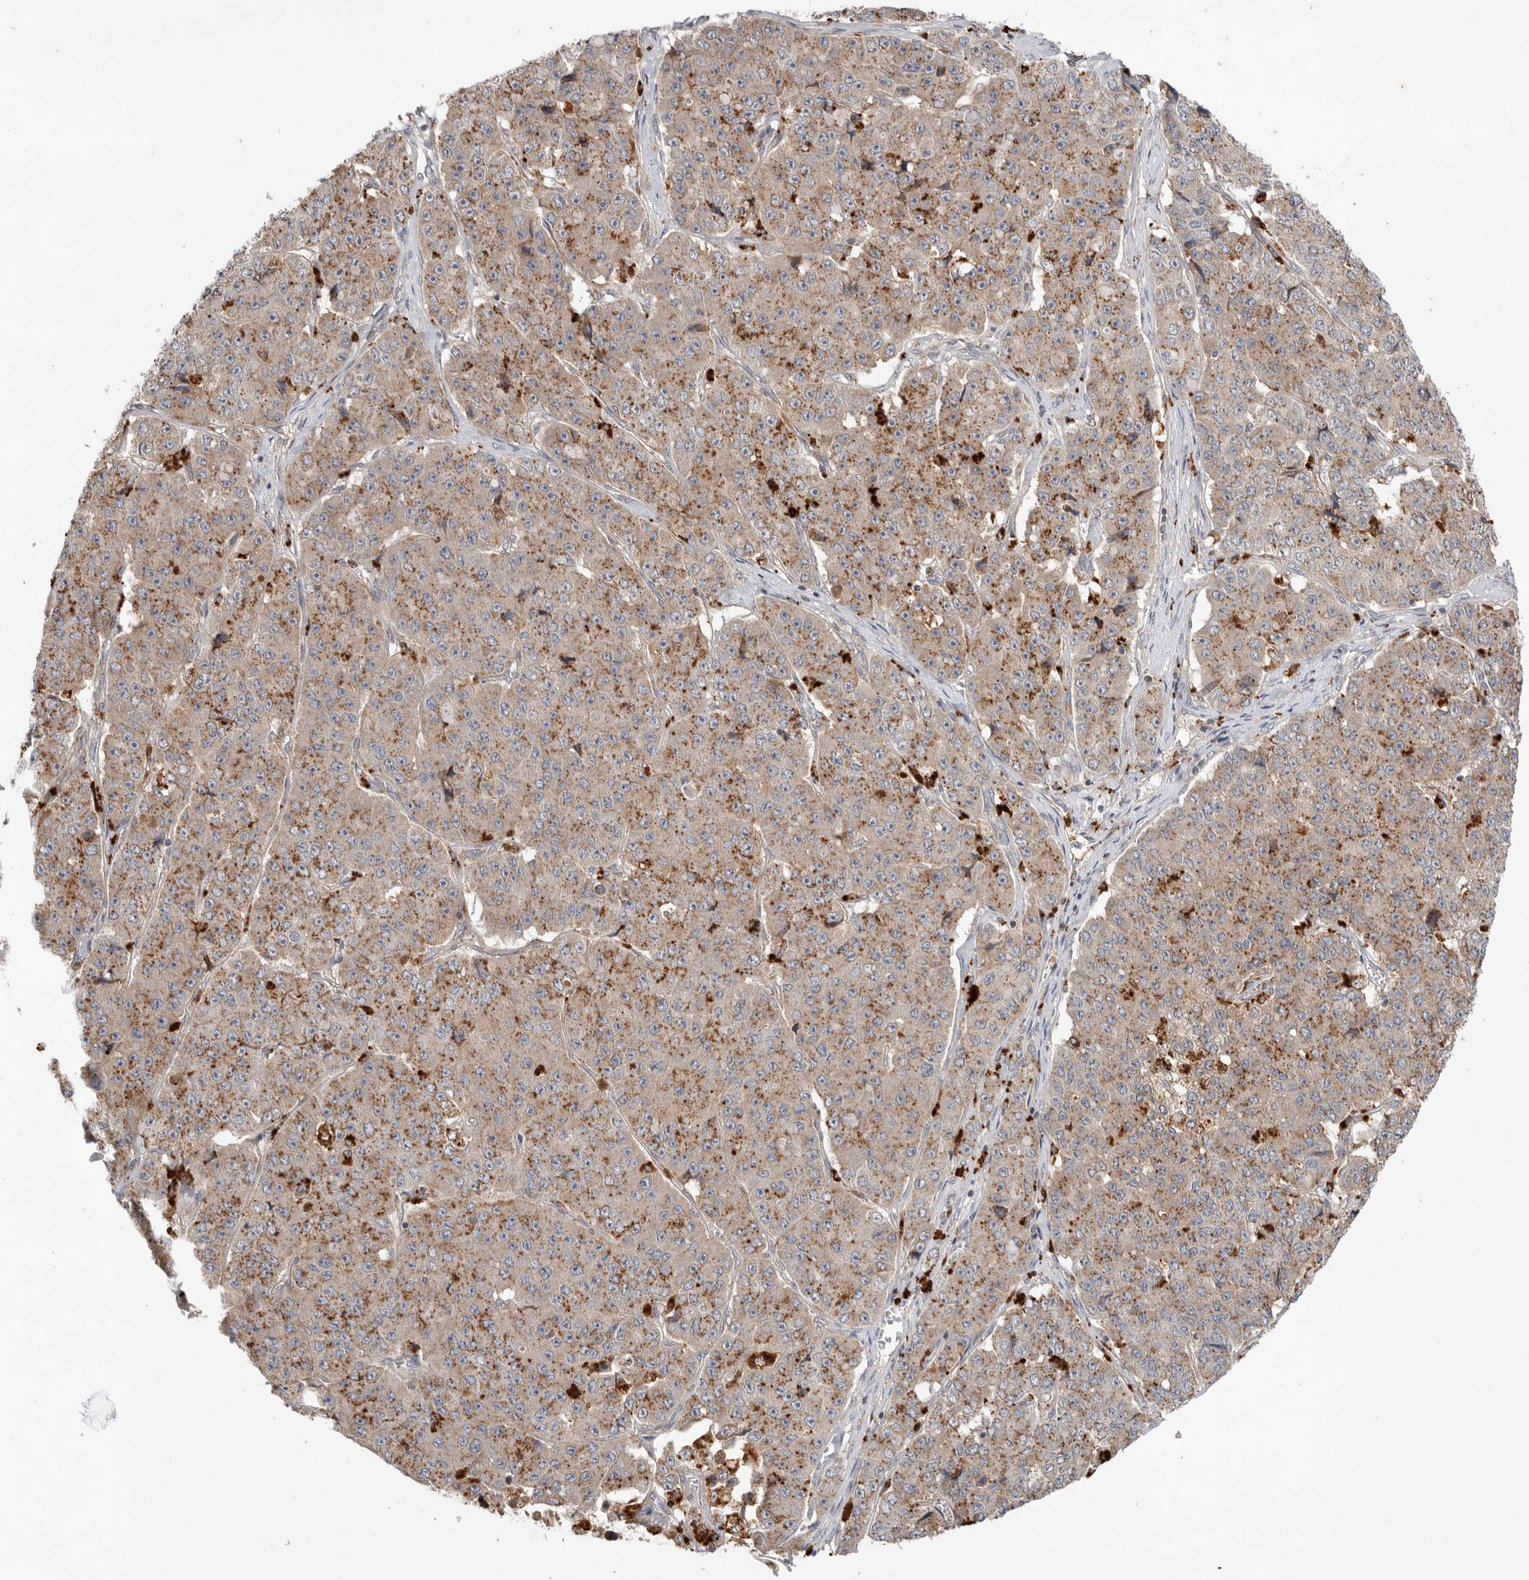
{"staining": {"intensity": "moderate", "quantity": ">75%", "location": "cytoplasmic/membranous"}, "tissue": "pancreatic cancer", "cell_type": "Tumor cells", "image_type": "cancer", "snomed": [{"axis": "morphology", "description": "Adenocarcinoma, NOS"}, {"axis": "topography", "description": "Pancreas"}], "caption": "Protein staining of pancreatic cancer tissue shows moderate cytoplasmic/membranous staining in approximately >75% of tumor cells.", "gene": "GNE", "patient": {"sex": "male", "age": 50}}